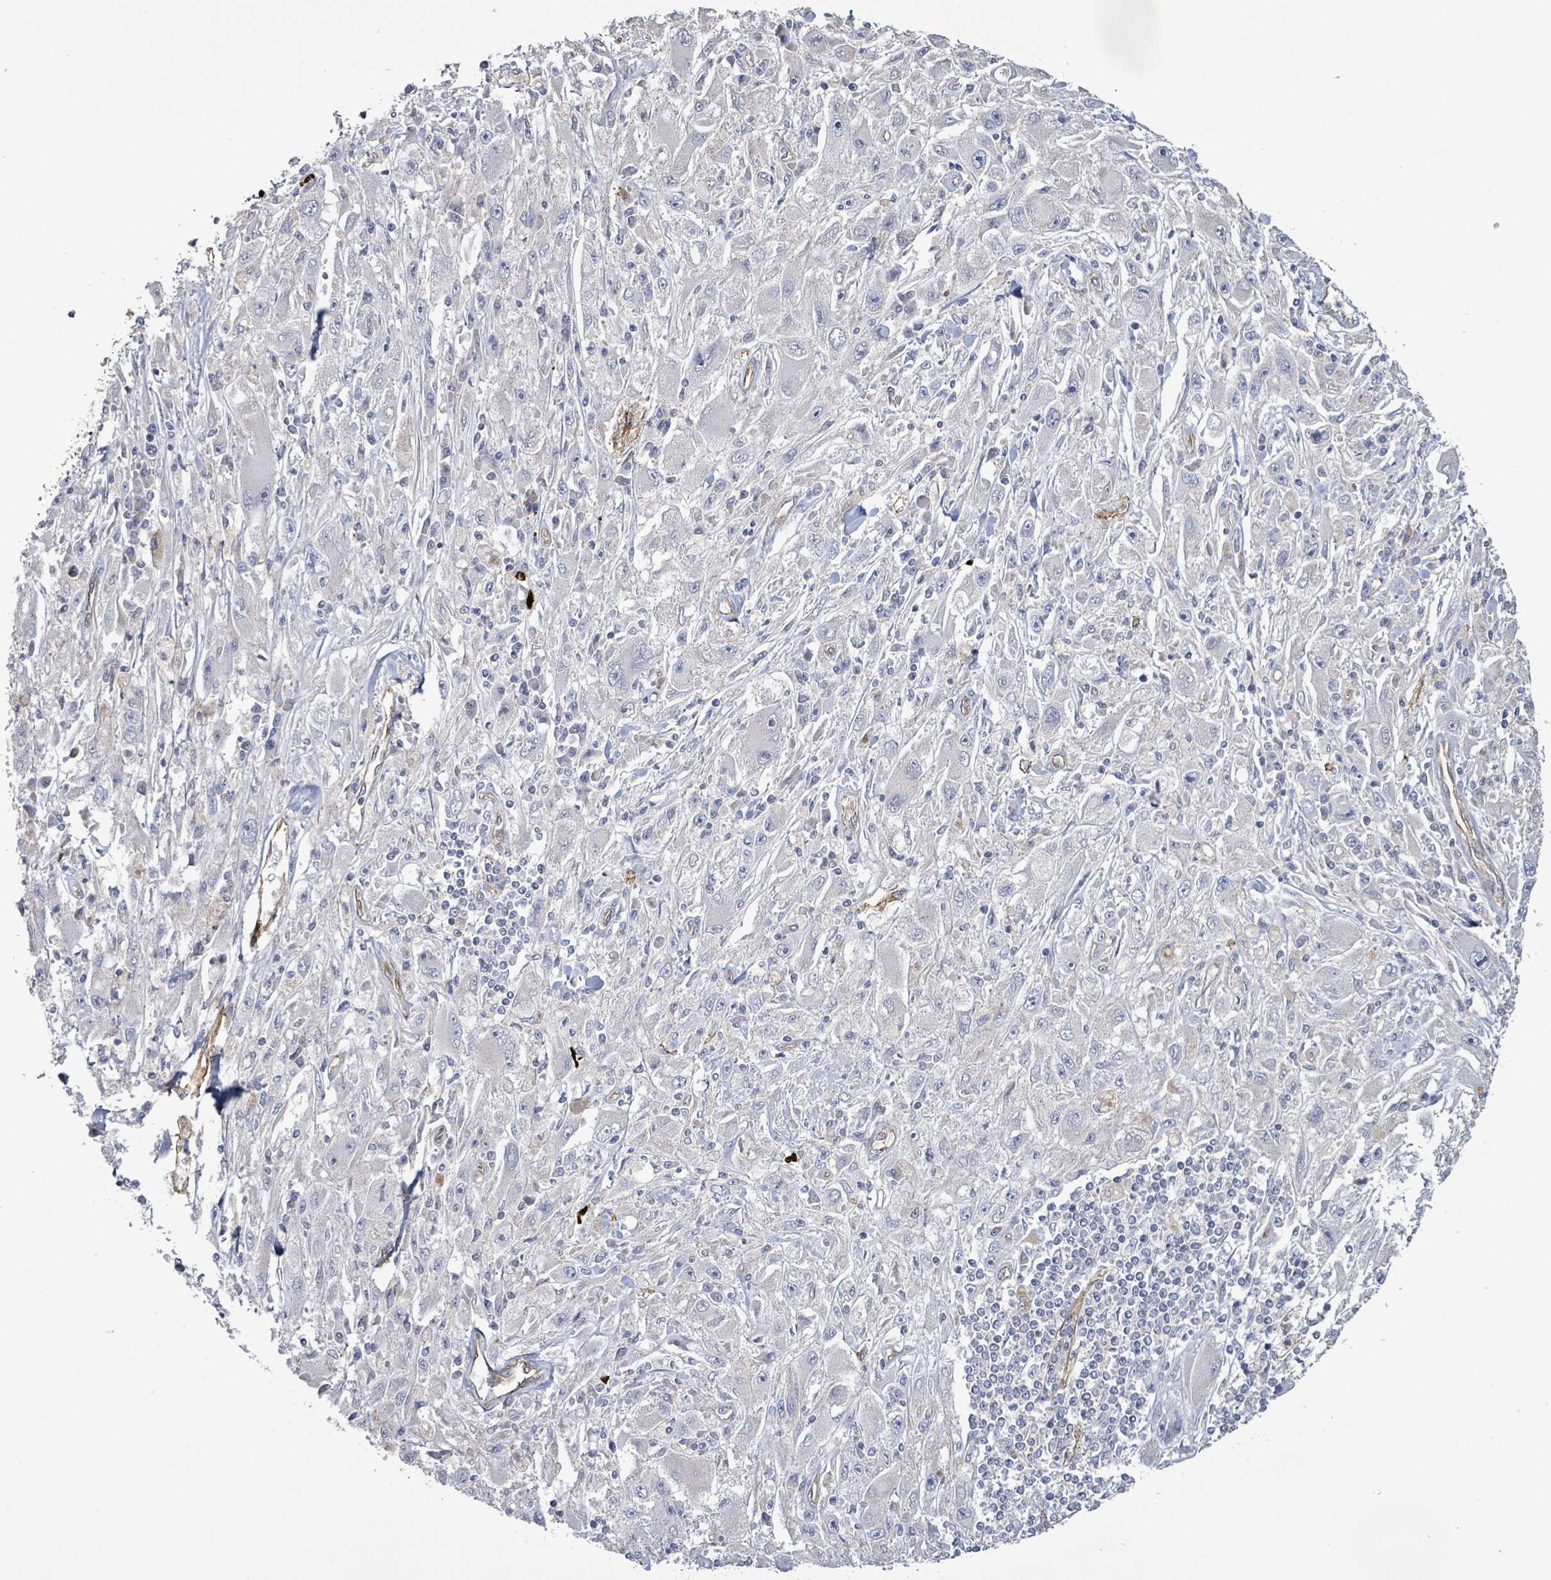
{"staining": {"intensity": "negative", "quantity": "none", "location": "none"}, "tissue": "melanoma", "cell_type": "Tumor cells", "image_type": "cancer", "snomed": [{"axis": "morphology", "description": "Malignant melanoma, Metastatic site"}, {"axis": "topography", "description": "Skin"}], "caption": "This is a photomicrograph of immunohistochemistry staining of melanoma, which shows no staining in tumor cells.", "gene": "KANK3", "patient": {"sex": "male", "age": 53}}